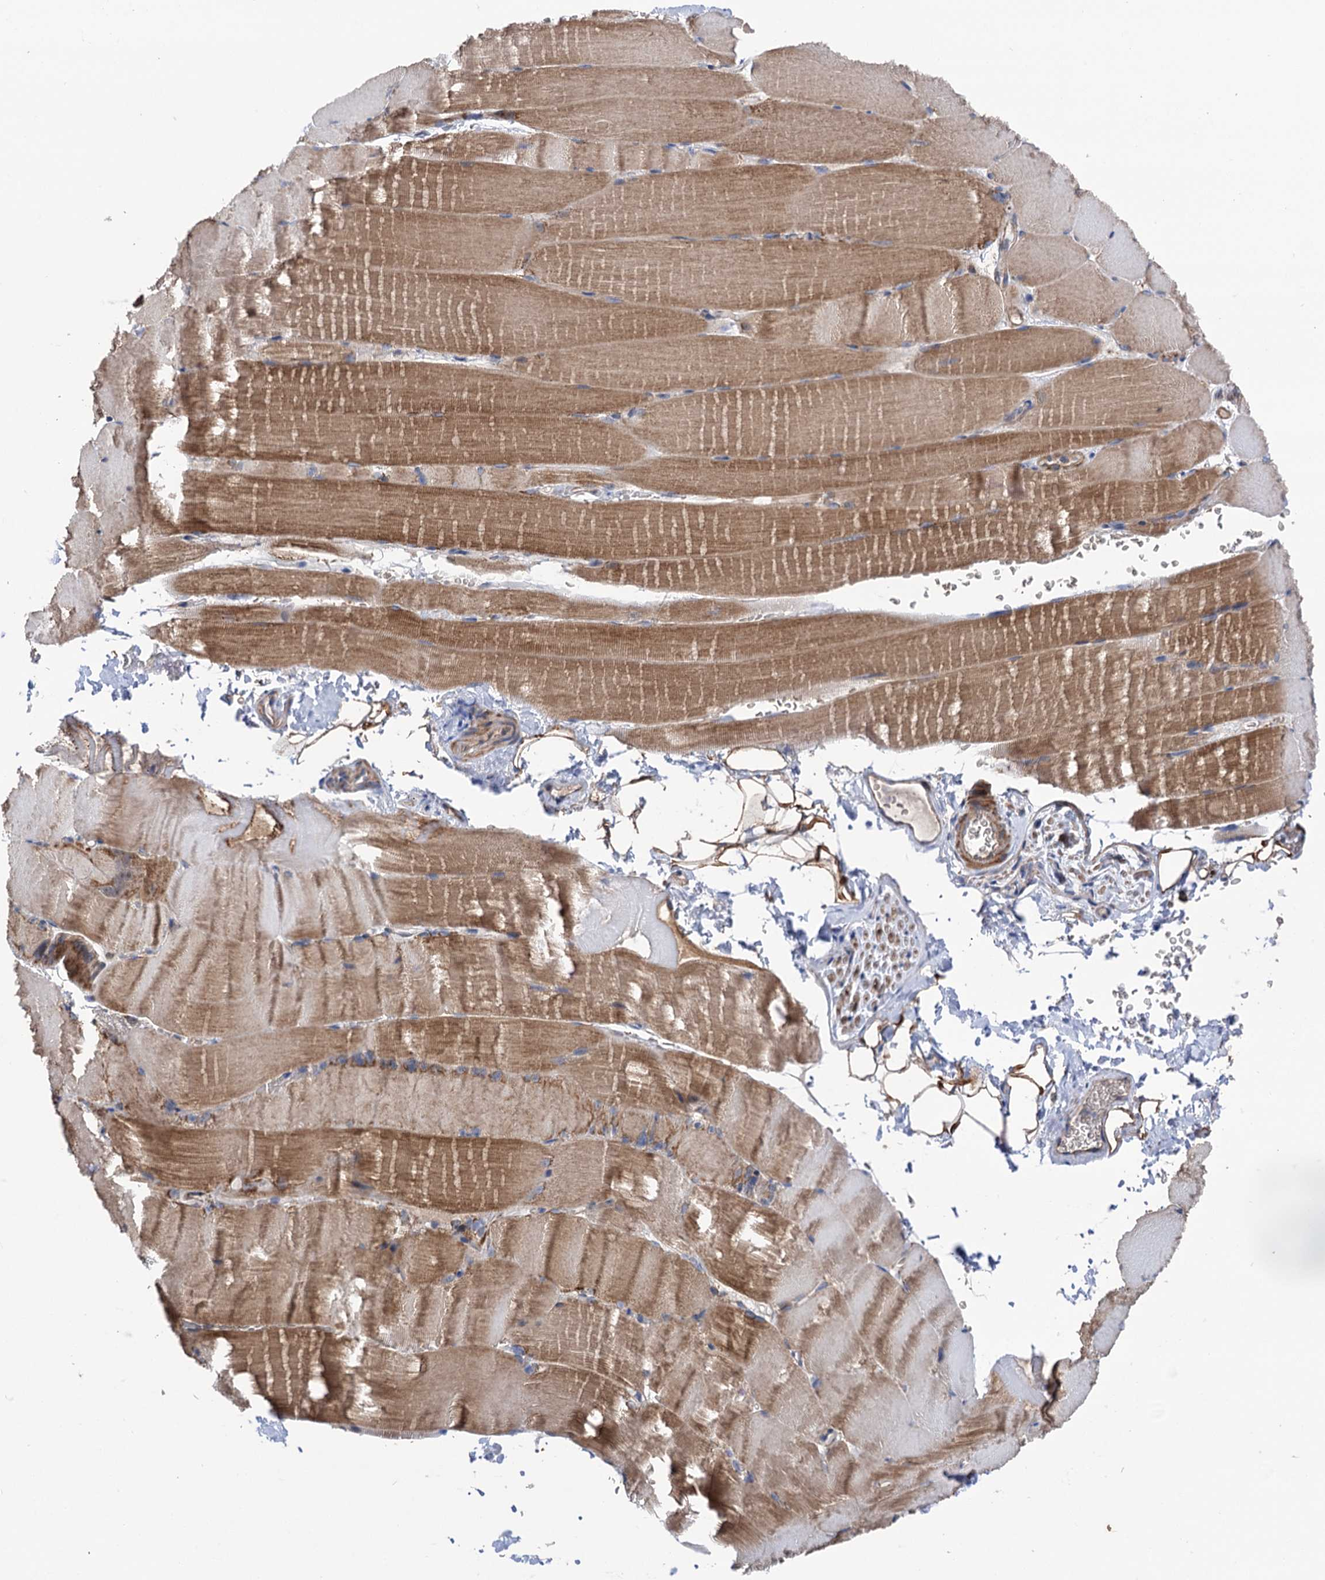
{"staining": {"intensity": "moderate", "quantity": "25%-75%", "location": "cytoplasmic/membranous"}, "tissue": "skeletal muscle", "cell_type": "Myocytes", "image_type": "normal", "snomed": [{"axis": "morphology", "description": "Normal tissue, NOS"}, {"axis": "topography", "description": "Skeletal muscle"}, {"axis": "topography", "description": "Parathyroid gland"}], "caption": "Protein staining demonstrates moderate cytoplasmic/membranous staining in approximately 25%-75% of myocytes in unremarkable skeletal muscle. (Brightfield microscopy of DAB IHC at high magnification).", "gene": "SUCLA2", "patient": {"sex": "female", "age": 37}}